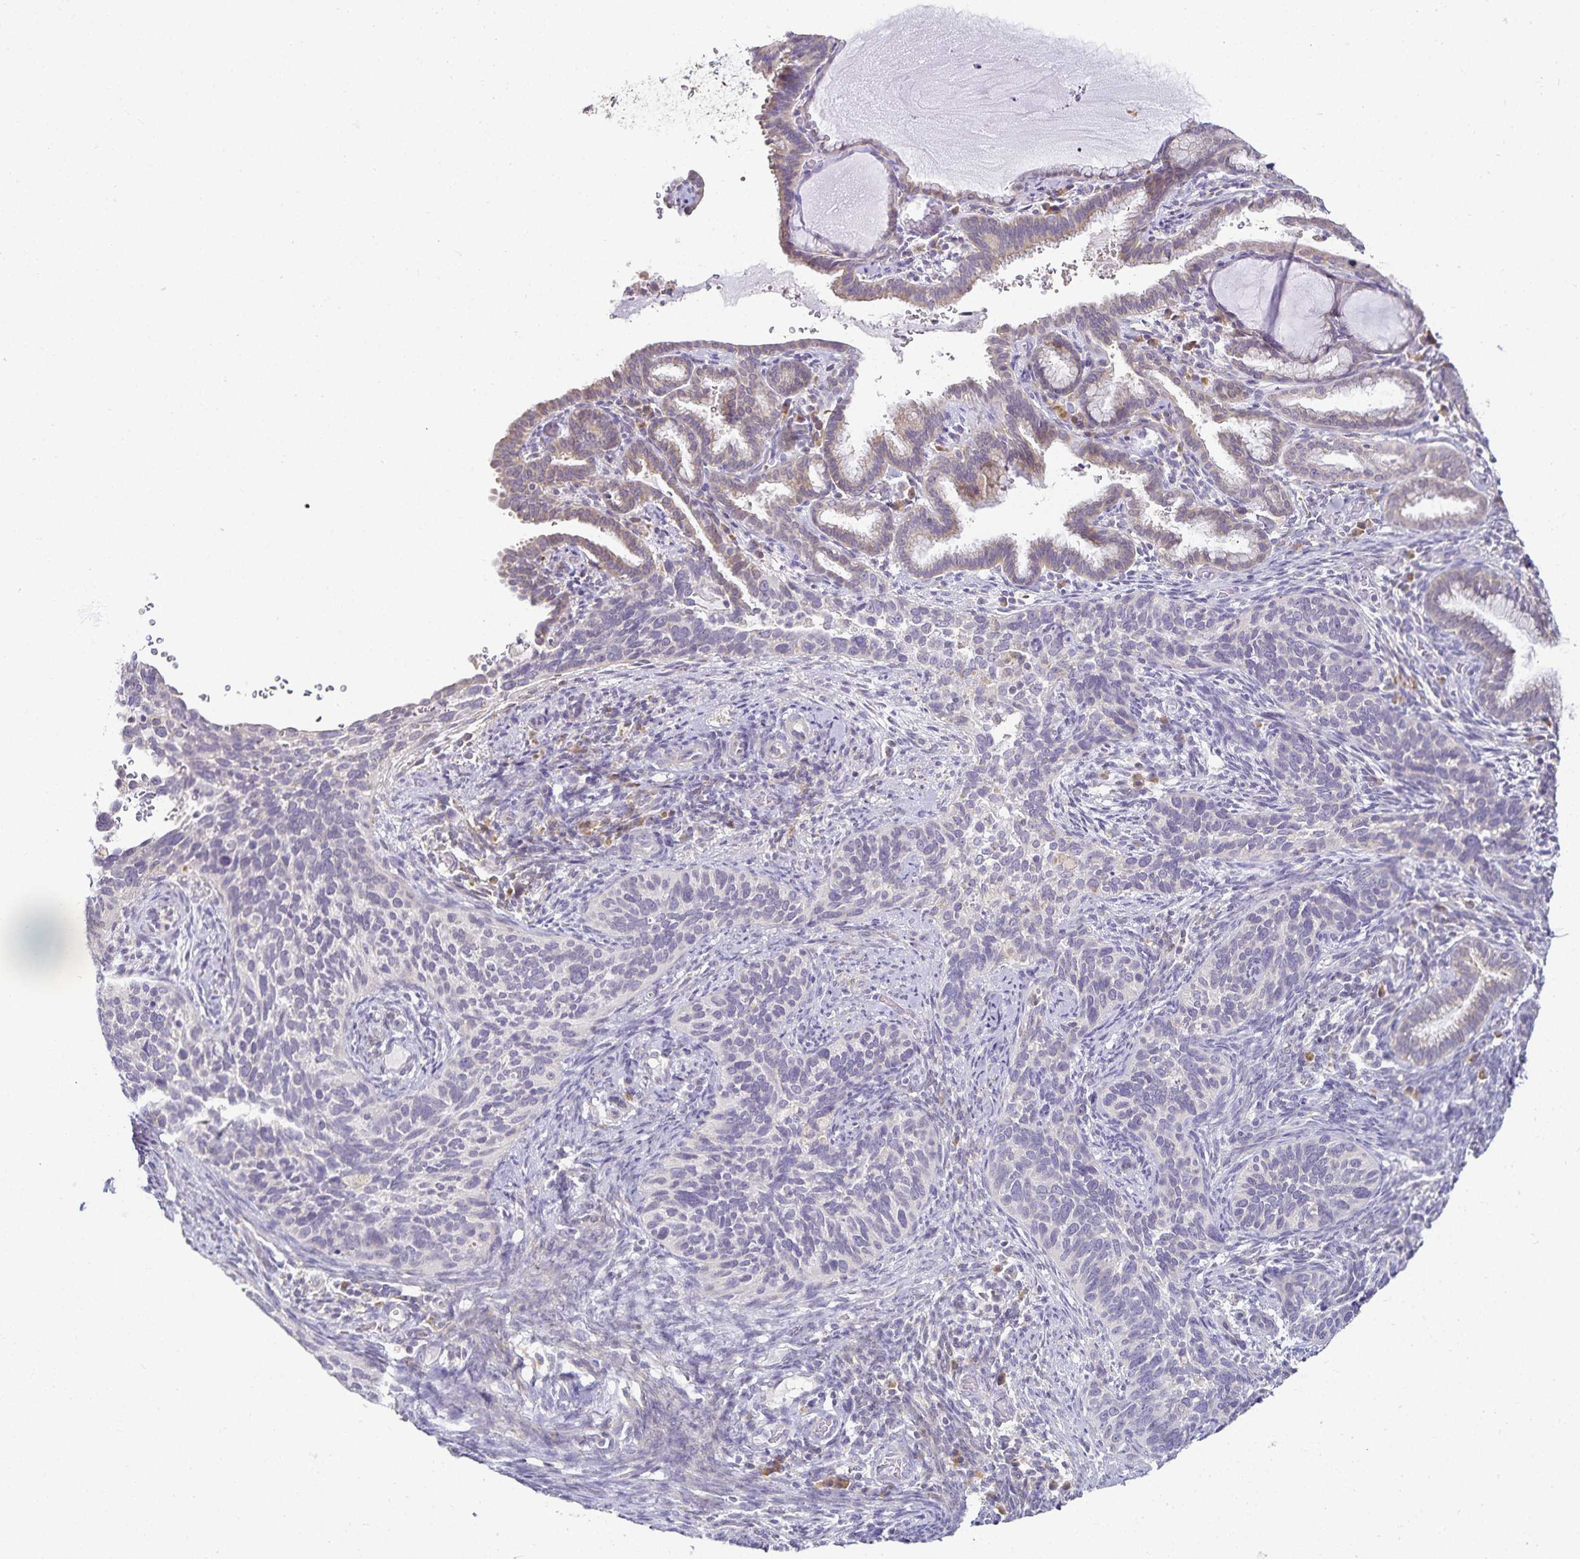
{"staining": {"intensity": "negative", "quantity": "none", "location": "none"}, "tissue": "cervical cancer", "cell_type": "Tumor cells", "image_type": "cancer", "snomed": [{"axis": "morphology", "description": "Squamous cell carcinoma, NOS"}, {"axis": "topography", "description": "Cervix"}], "caption": "Image shows no significant protein expression in tumor cells of cervical cancer (squamous cell carcinoma).", "gene": "GP2", "patient": {"sex": "female", "age": 51}}